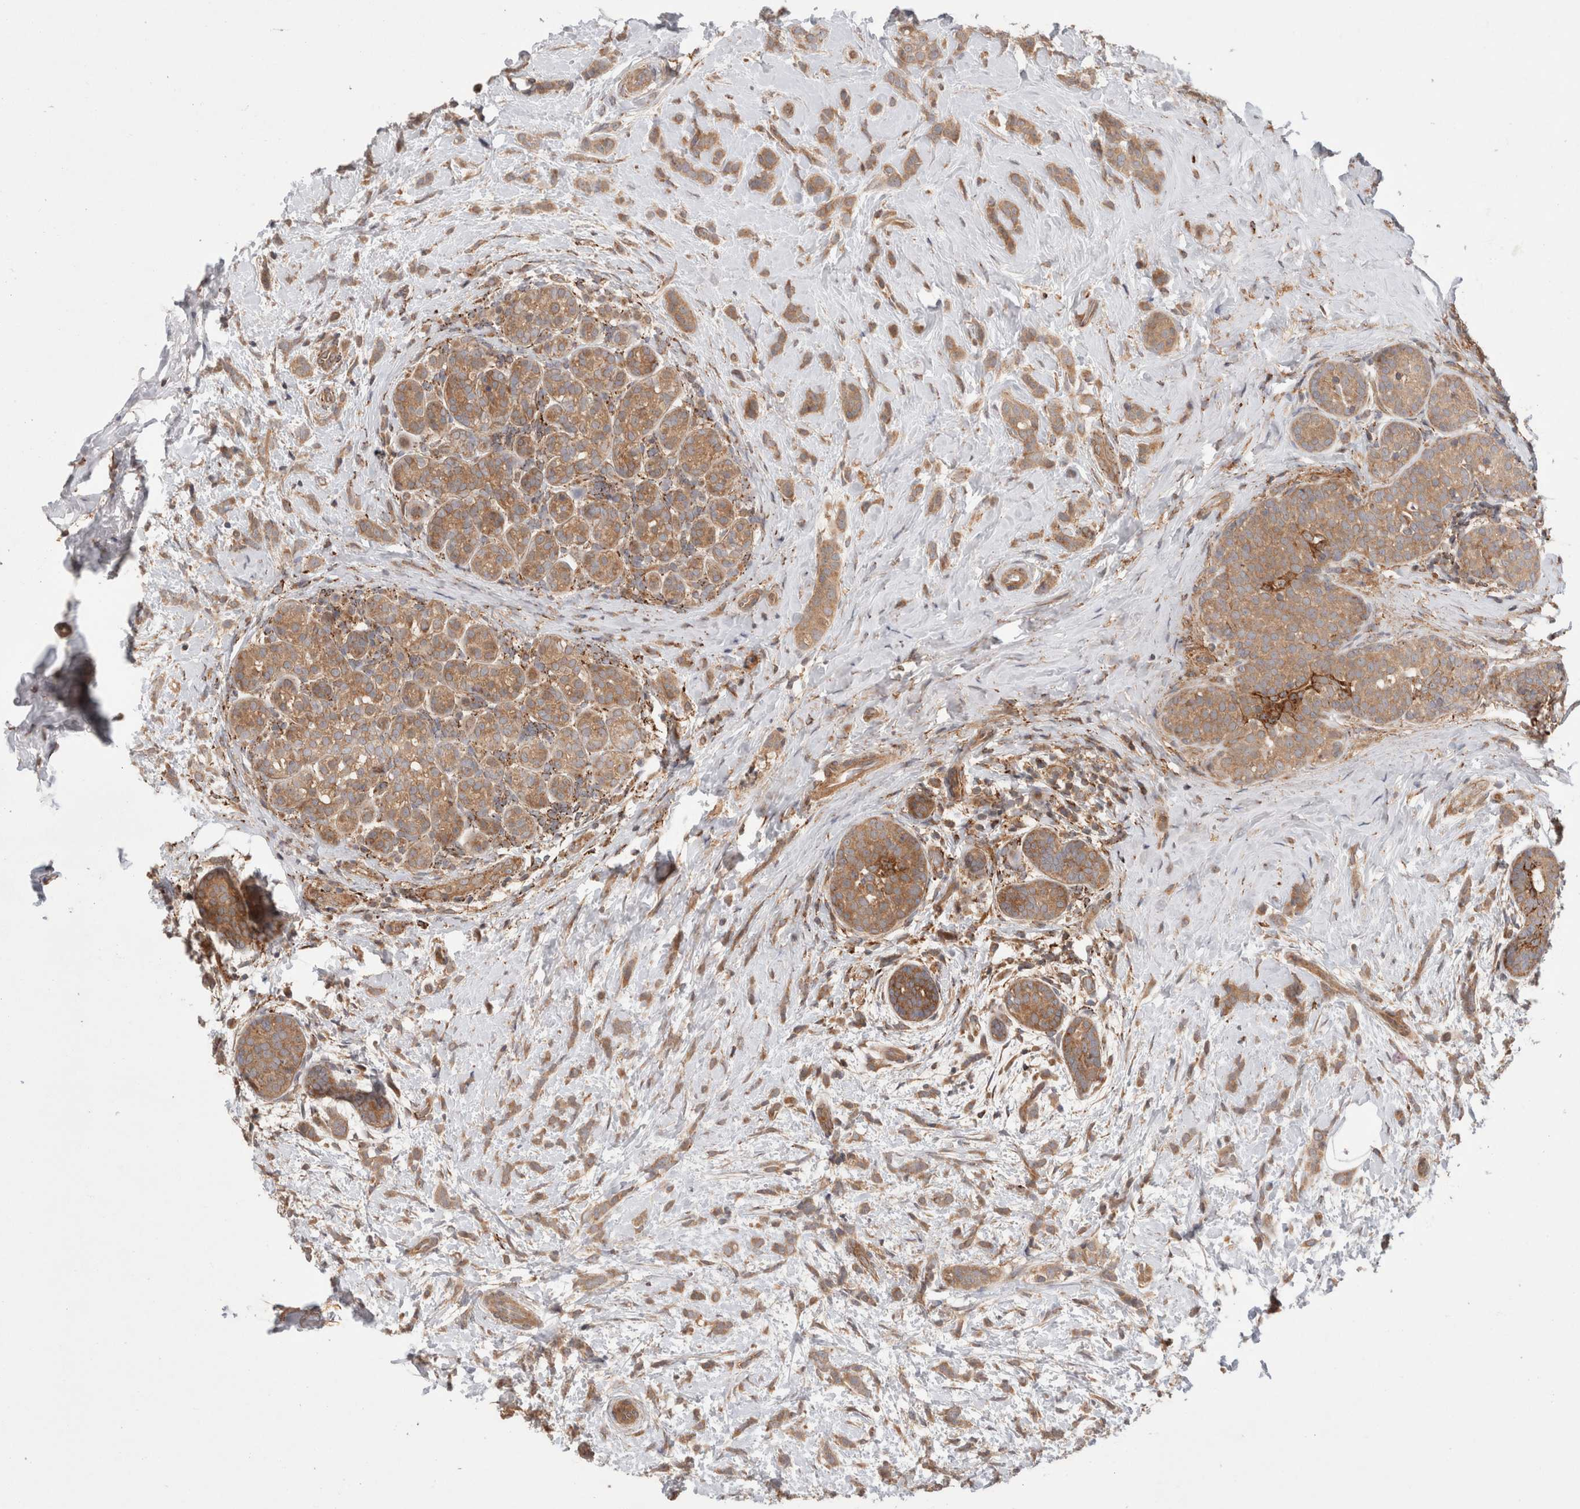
{"staining": {"intensity": "moderate", "quantity": ">75%", "location": "cytoplasmic/membranous"}, "tissue": "breast cancer", "cell_type": "Tumor cells", "image_type": "cancer", "snomed": [{"axis": "morphology", "description": "Lobular carcinoma, in situ"}, {"axis": "morphology", "description": "Lobular carcinoma"}, {"axis": "topography", "description": "Breast"}], "caption": "A high-resolution photomicrograph shows IHC staining of breast lobular carcinoma, which displays moderate cytoplasmic/membranous positivity in about >75% of tumor cells.", "gene": "HROB", "patient": {"sex": "female", "age": 41}}